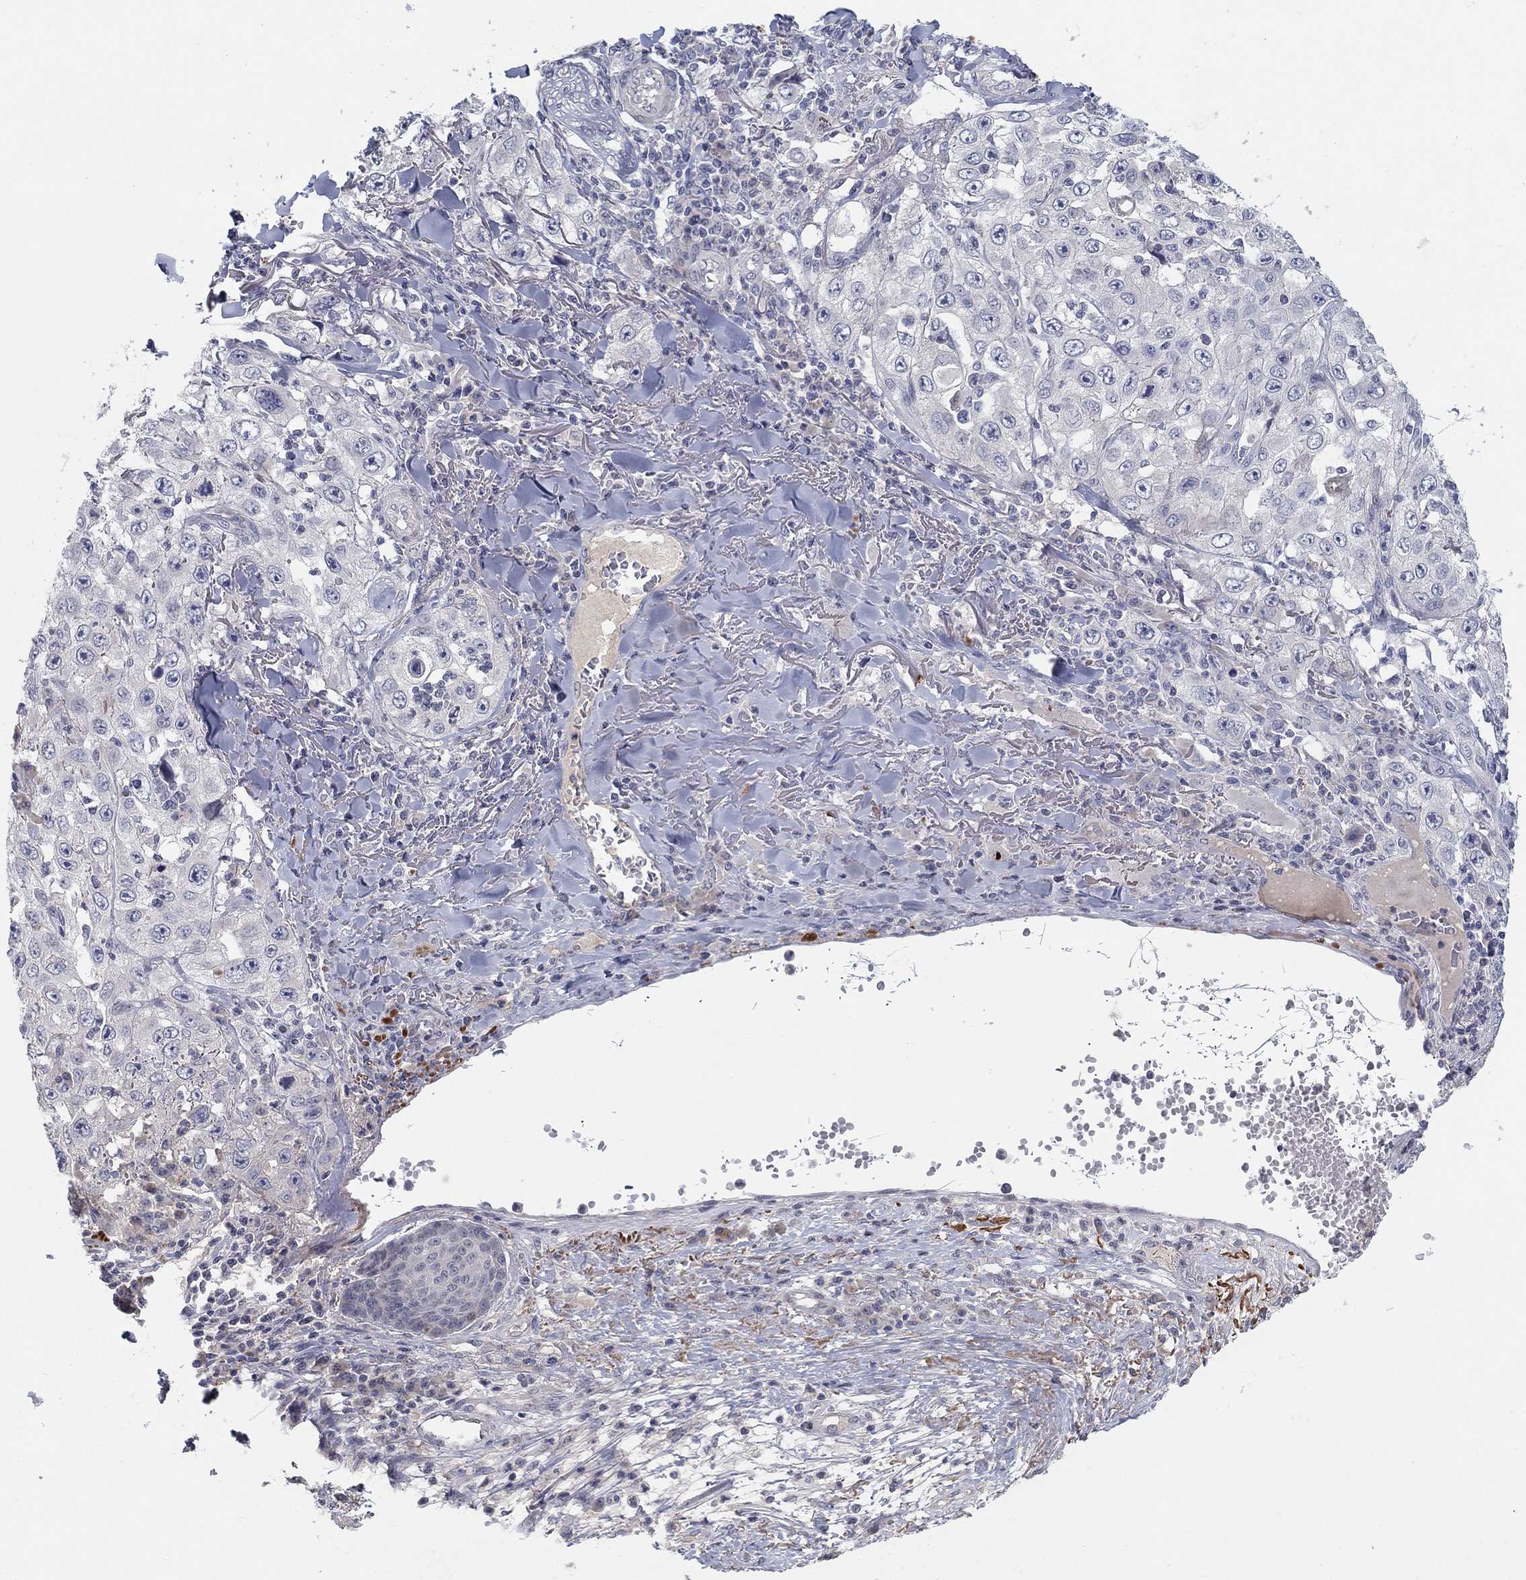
{"staining": {"intensity": "negative", "quantity": "none", "location": "none"}, "tissue": "skin cancer", "cell_type": "Tumor cells", "image_type": "cancer", "snomed": [{"axis": "morphology", "description": "Squamous cell carcinoma, NOS"}, {"axis": "topography", "description": "Skin"}], "caption": "Immunohistochemistry (IHC) photomicrograph of neoplastic tissue: human skin squamous cell carcinoma stained with DAB (3,3'-diaminobenzidine) reveals no significant protein staining in tumor cells.", "gene": "AMN1", "patient": {"sex": "male", "age": 82}}